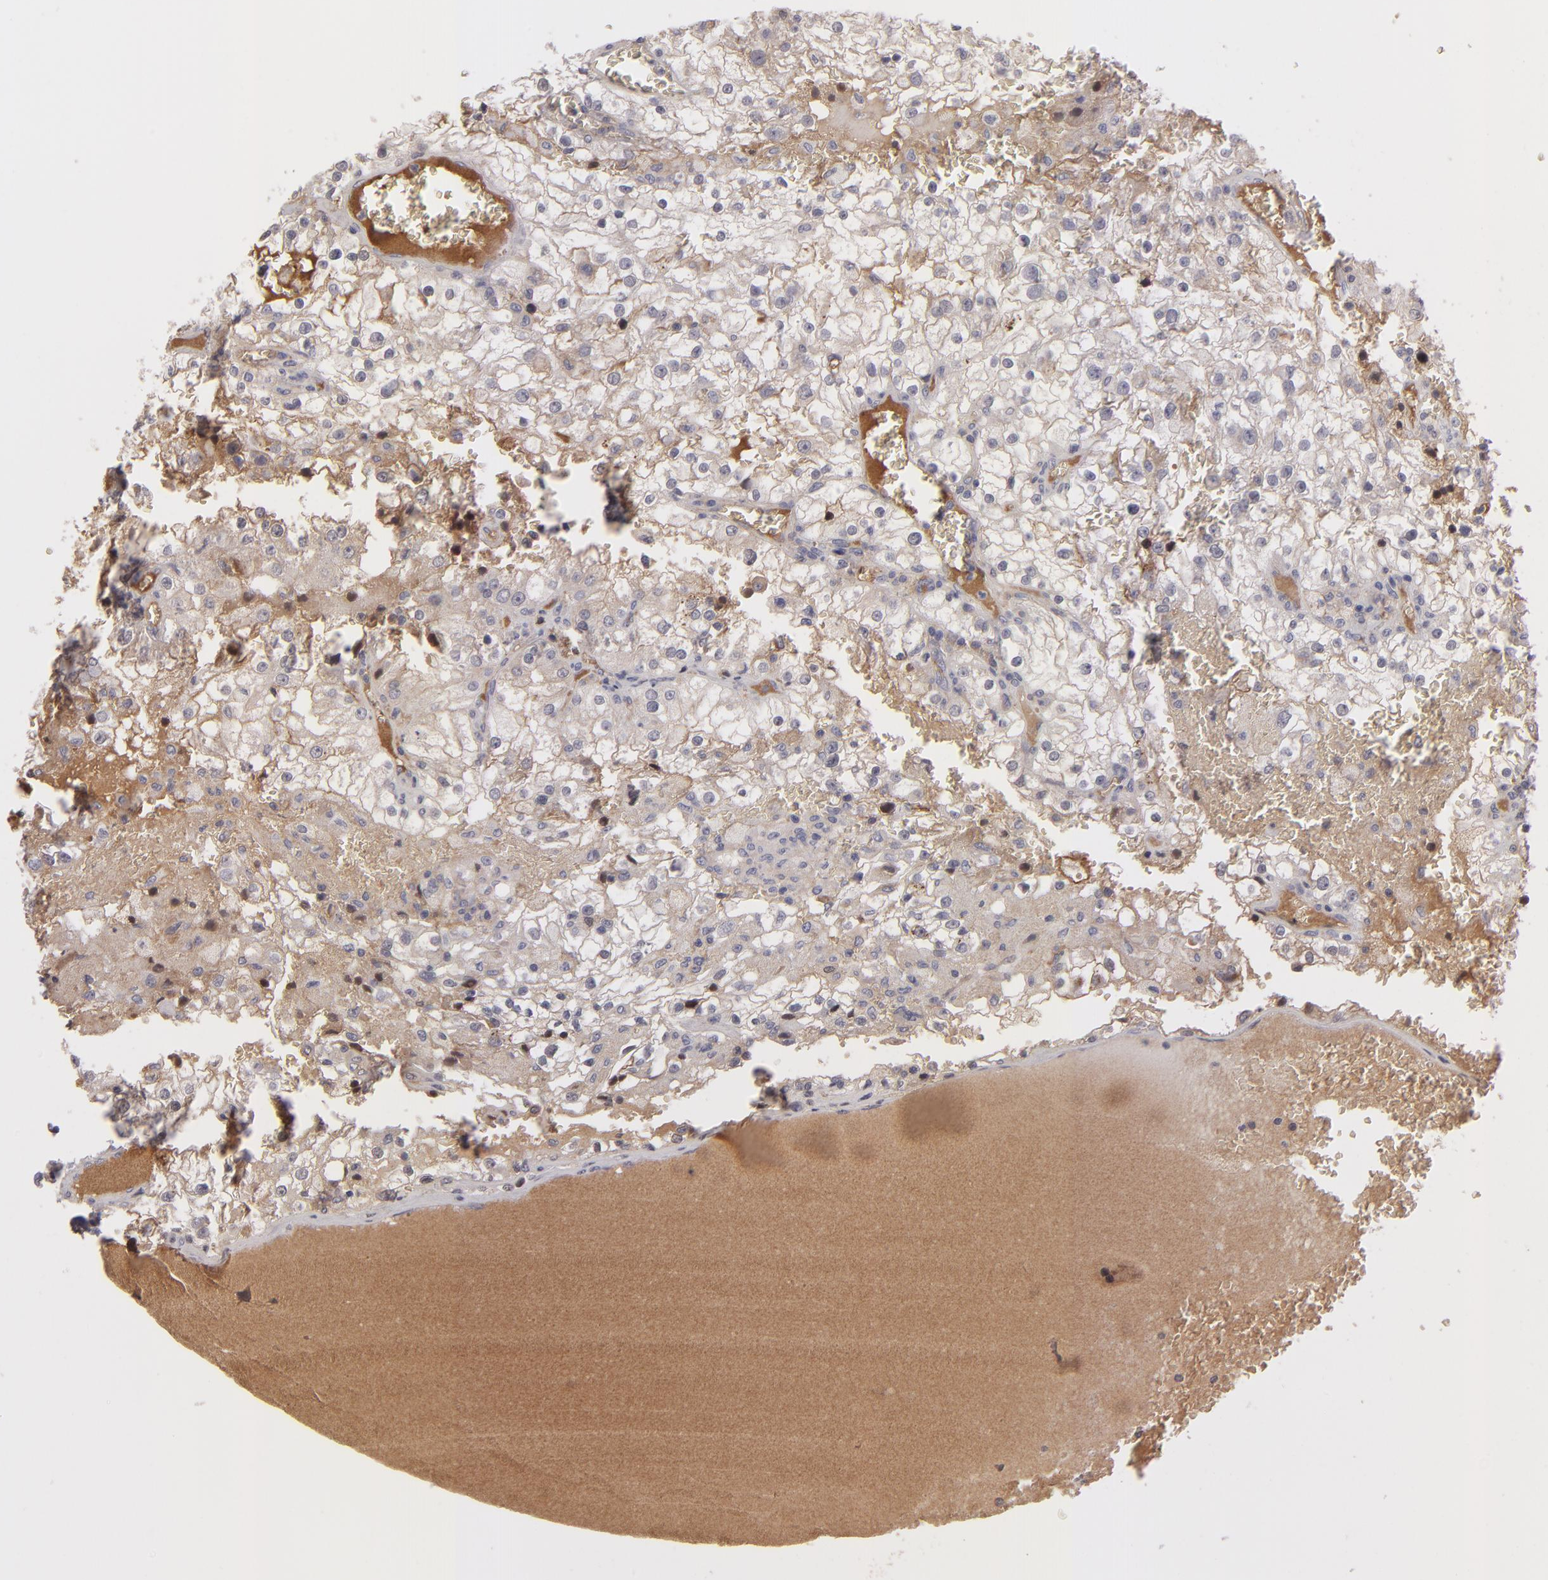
{"staining": {"intensity": "weak", "quantity": "<25%", "location": "cytoplasmic/membranous"}, "tissue": "renal cancer", "cell_type": "Tumor cells", "image_type": "cancer", "snomed": [{"axis": "morphology", "description": "Adenocarcinoma, NOS"}, {"axis": "topography", "description": "Kidney"}], "caption": "Tumor cells show no significant staining in renal cancer.", "gene": "ITIH4", "patient": {"sex": "female", "age": 74}}